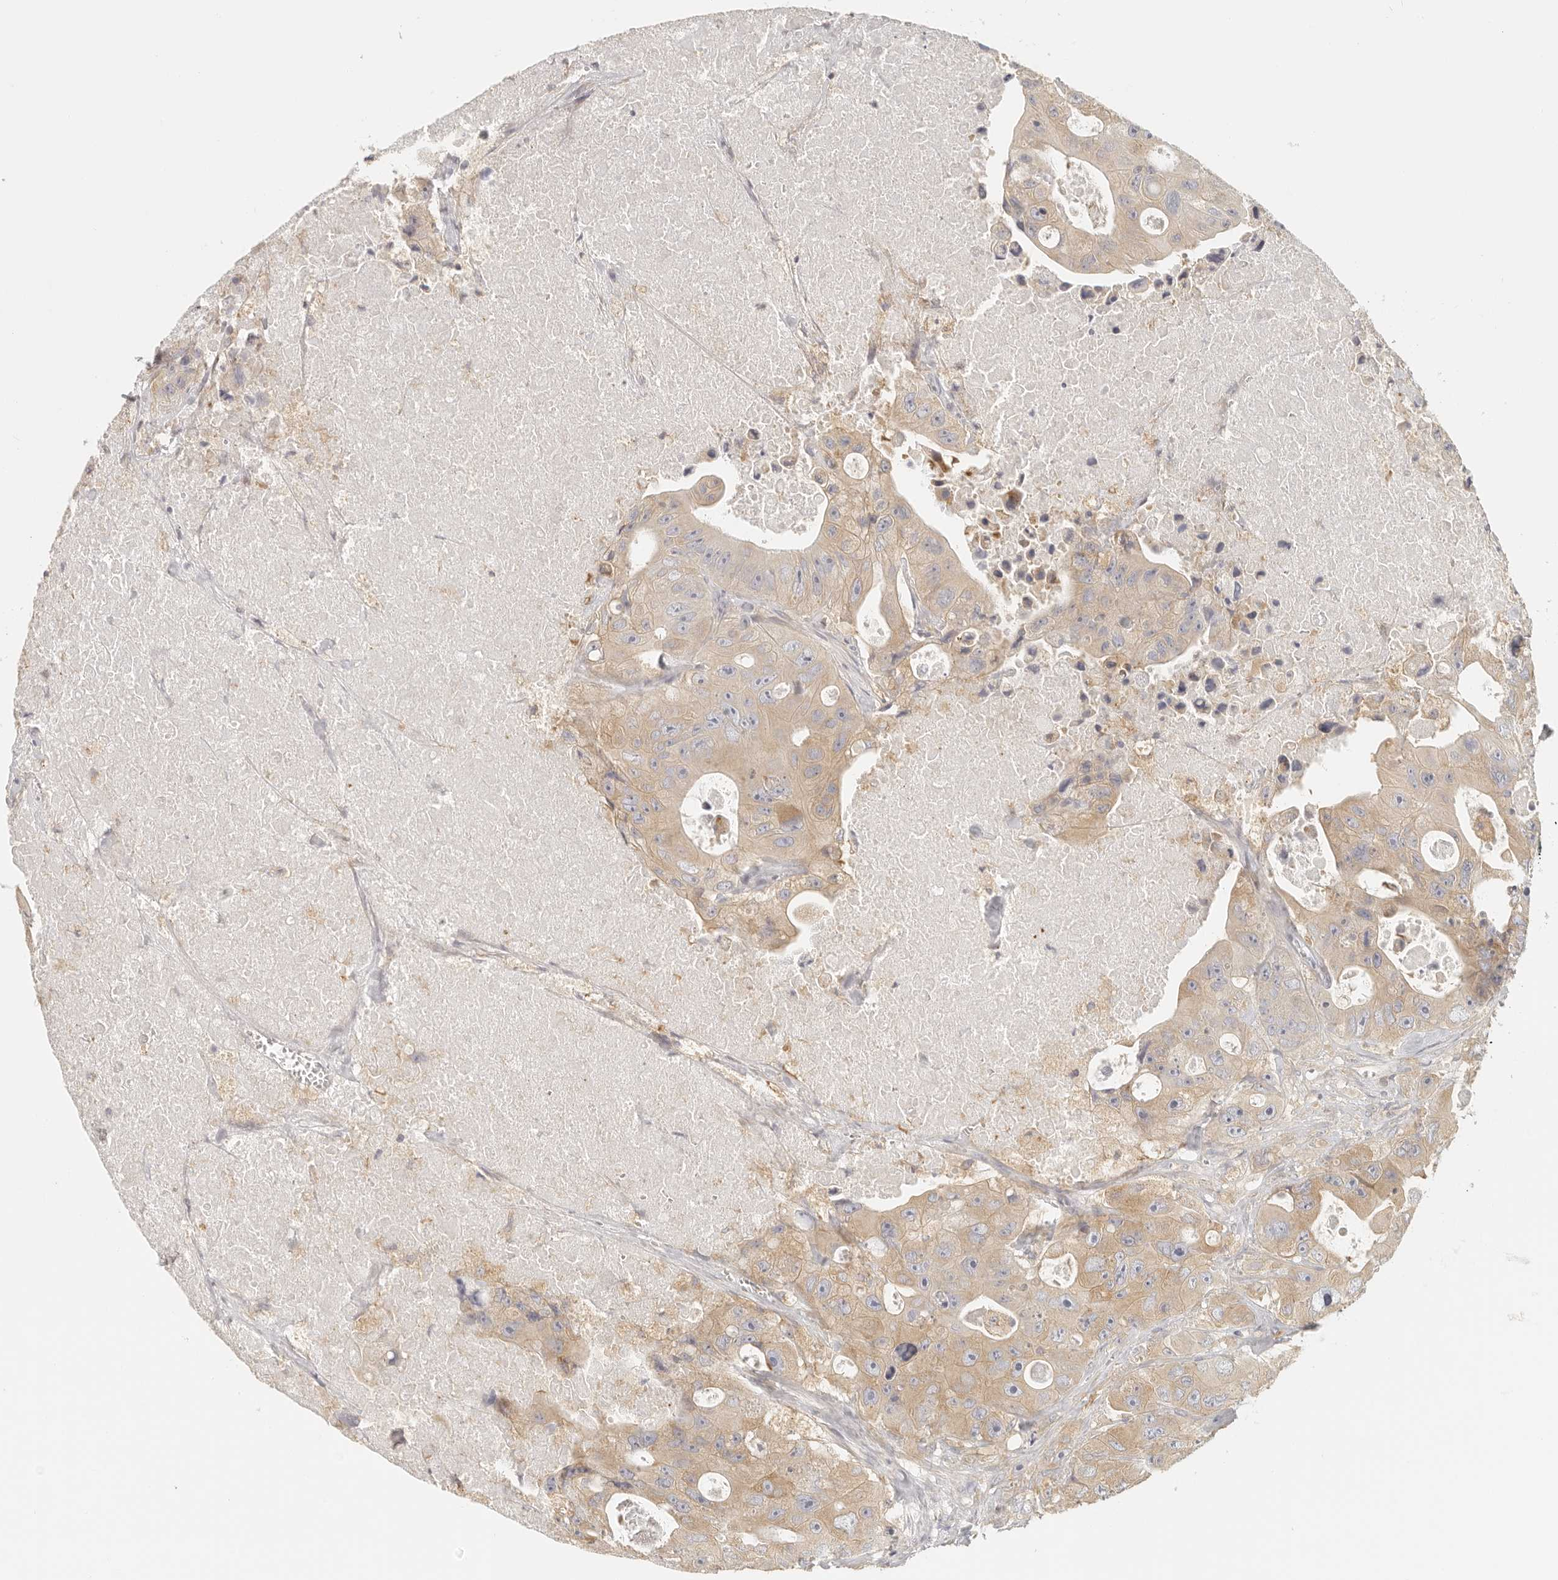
{"staining": {"intensity": "weak", "quantity": ">75%", "location": "cytoplasmic/membranous"}, "tissue": "colorectal cancer", "cell_type": "Tumor cells", "image_type": "cancer", "snomed": [{"axis": "morphology", "description": "Adenocarcinoma, NOS"}, {"axis": "topography", "description": "Colon"}], "caption": "Protein staining of colorectal adenocarcinoma tissue demonstrates weak cytoplasmic/membranous positivity in about >75% of tumor cells.", "gene": "ANXA9", "patient": {"sex": "female", "age": 46}}